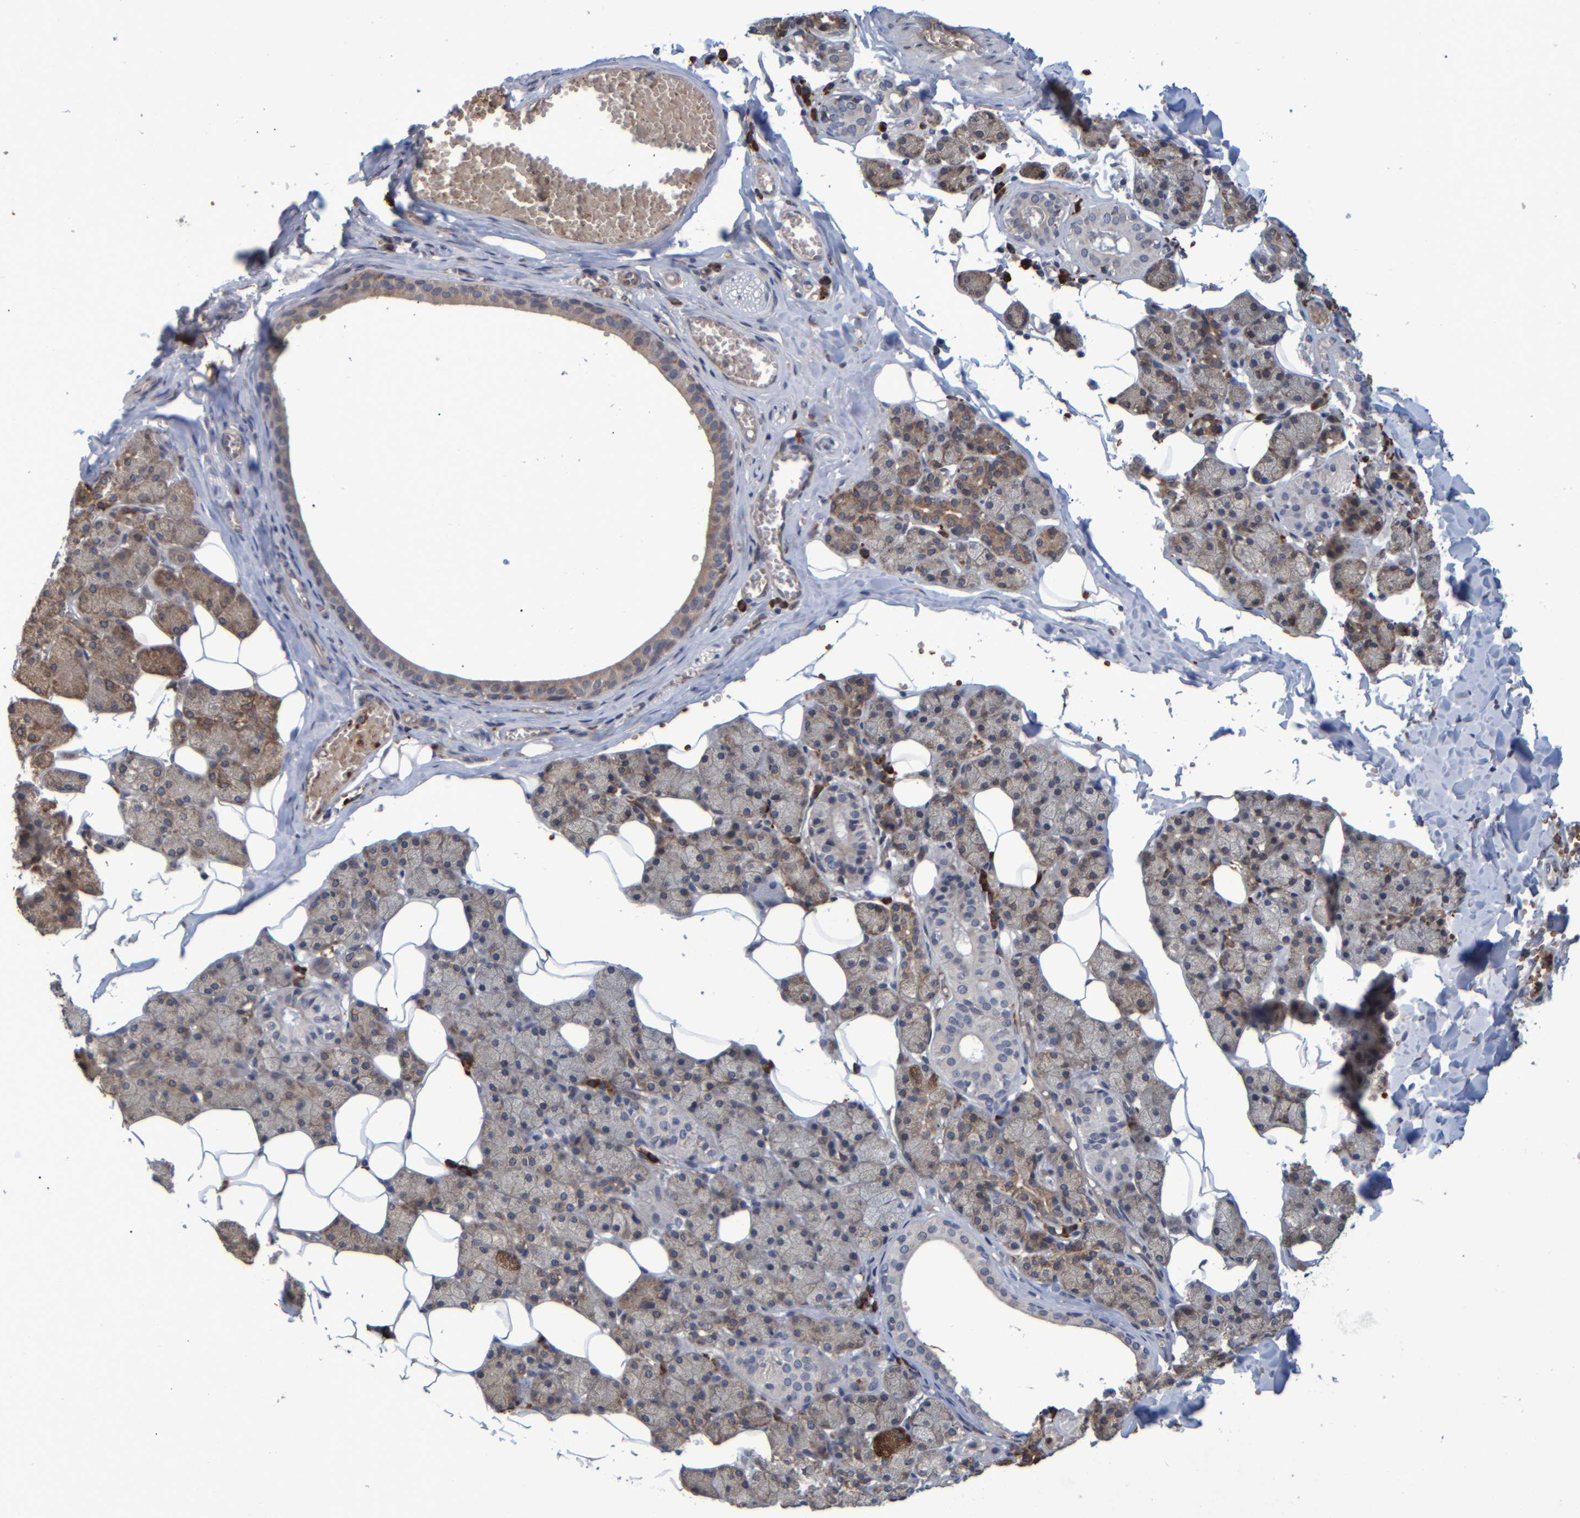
{"staining": {"intensity": "moderate", "quantity": "25%-75%", "location": "cytoplasmic/membranous"}, "tissue": "salivary gland", "cell_type": "Glandular cells", "image_type": "normal", "snomed": [{"axis": "morphology", "description": "Normal tissue, NOS"}, {"axis": "topography", "description": "Salivary gland"}], "caption": "Protein analysis of benign salivary gland reveals moderate cytoplasmic/membranous positivity in about 25%-75% of glandular cells.", "gene": "SPAG5", "patient": {"sex": "female", "age": 33}}